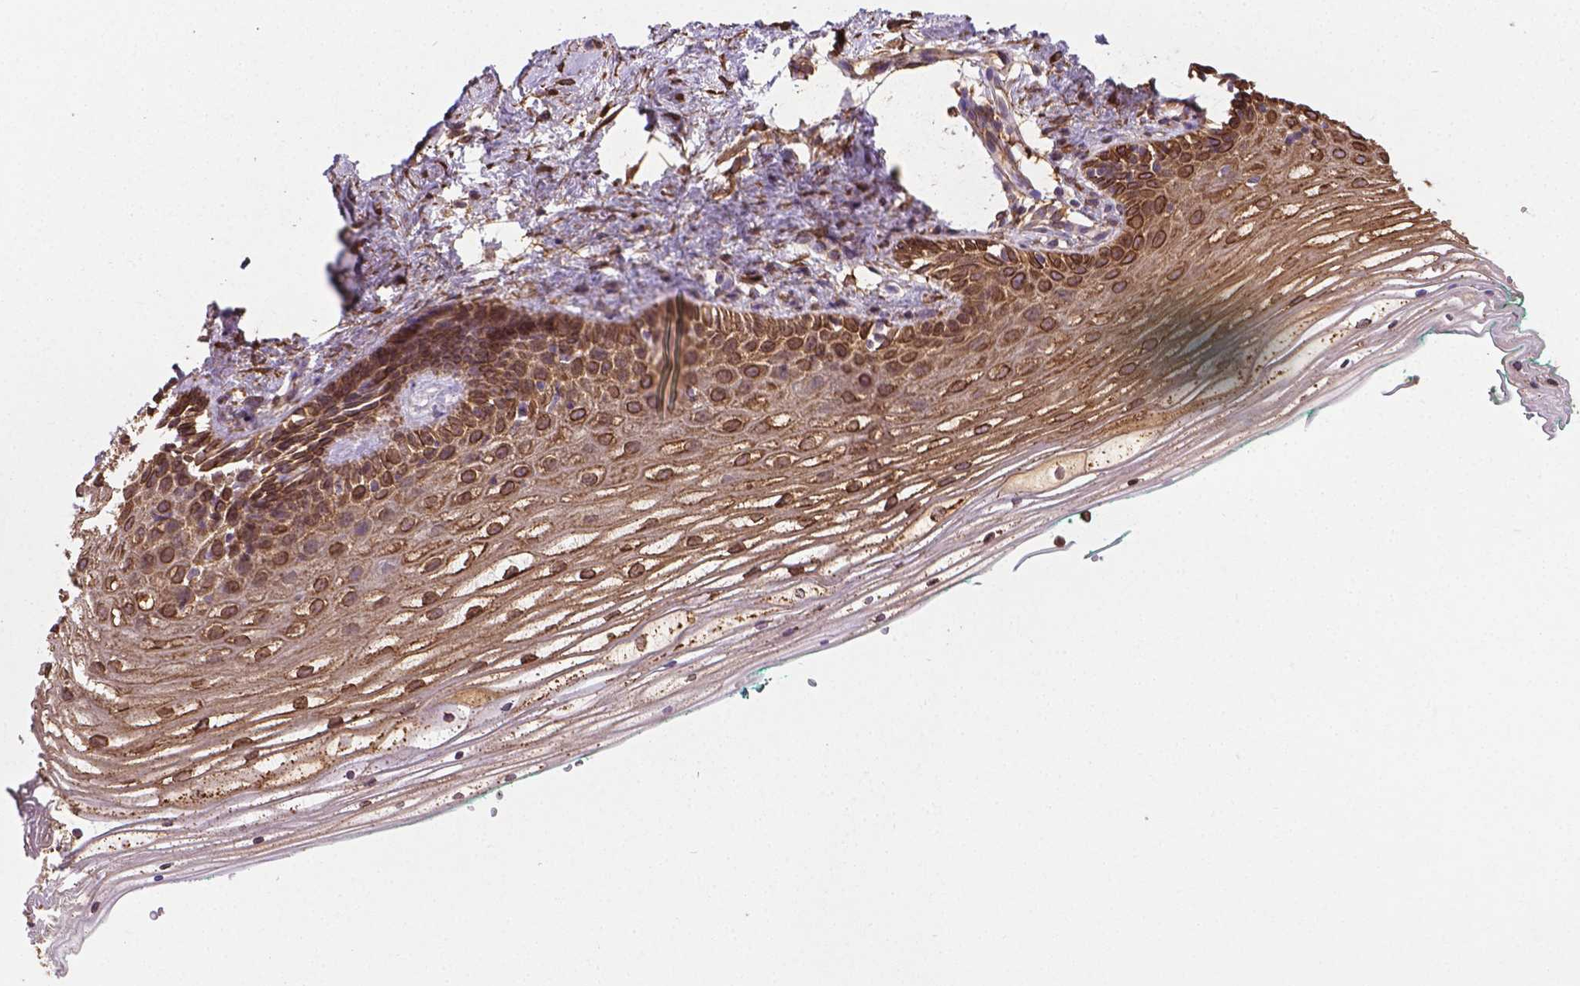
{"staining": {"intensity": "strong", "quantity": ">75%", "location": "cytoplasmic/membranous"}, "tissue": "vagina", "cell_type": "Squamous epithelial cells", "image_type": "normal", "snomed": [{"axis": "morphology", "description": "Normal tissue, NOS"}, {"axis": "topography", "description": "Vagina"}], "caption": "Protein staining of benign vagina shows strong cytoplasmic/membranous positivity in approximately >75% of squamous epithelial cells.", "gene": "TCAF1", "patient": {"sex": "female", "age": 42}}